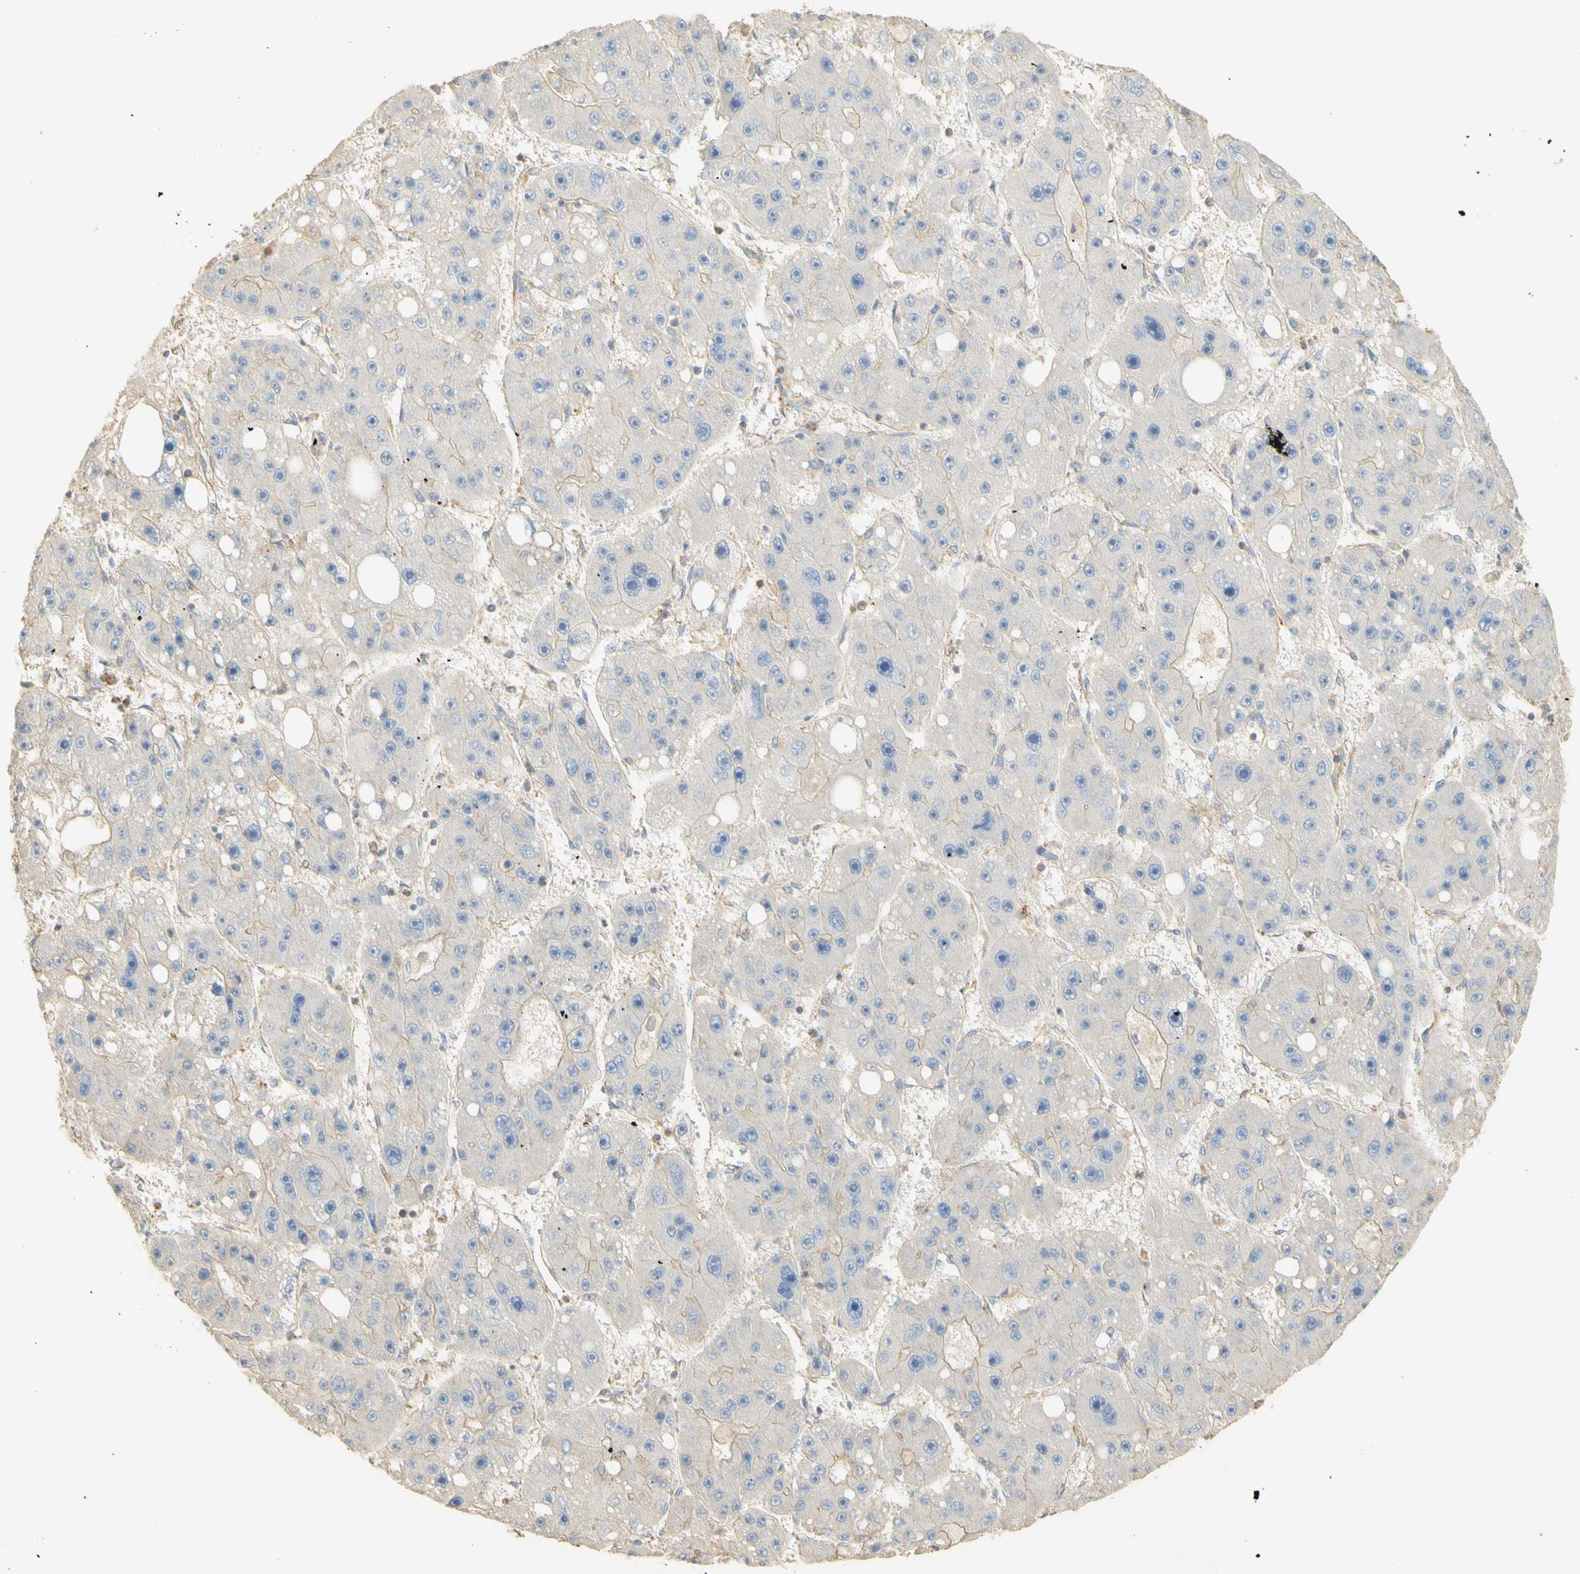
{"staining": {"intensity": "negative", "quantity": "none", "location": "none"}, "tissue": "liver cancer", "cell_type": "Tumor cells", "image_type": "cancer", "snomed": [{"axis": "morphology", "description": "Carcinoma, Hepatocellular, NOS"}, {"axis": "topography", "description": "Liver"}], "caption": "Immunohistochemistry of human hepatocellular carcinoma (liver) demonstrates no positivity in tumor cells.", "gene": "KCNE4", "patient": {"sex": "female", "age": 61}}